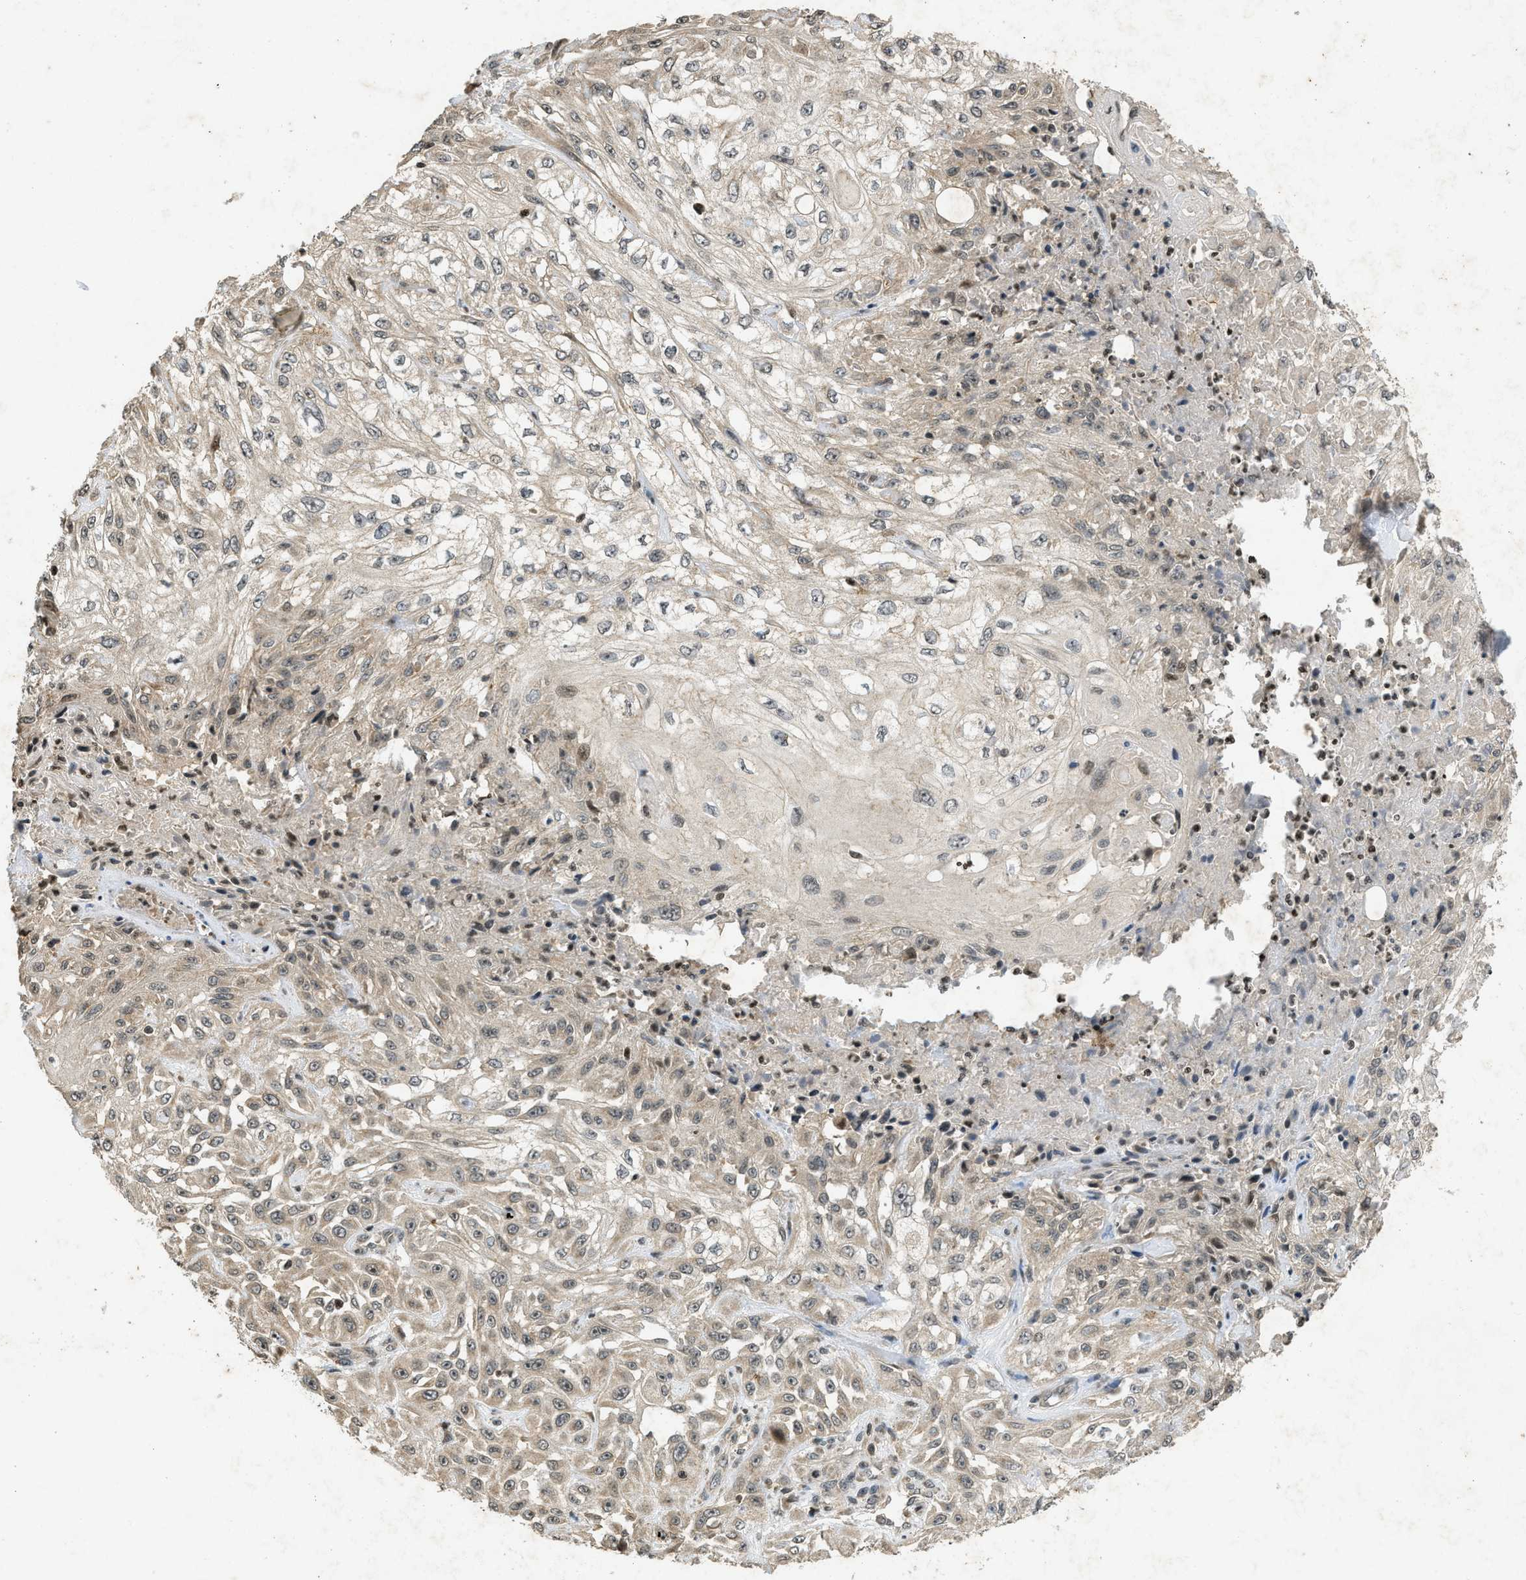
{"staining": {"intensity": "weak", "quantity": "25%-75%", "location": "nuclear"}, "tissue": "skin cancer", "cell_type": "Tumor cells", "image_type": "cancer", "snomed": [{"axis": "morphology", "description": "Squamous cell carcinoma, NOS"}, {"axis": "morphology", "description": "Squamous cell carcinoma, metastatic, NOS"}, {"axis": "topography", "description": "Skin"}, {"axis": "topography", "description": "Lymph node"}], "caption": "Immunohistochemical staining of human squamous cell carcinoma (skin) shows low levels of weak nuclear staining in approximately 25%-75% of tumor cells.", "gene": "SIAH1", "patient": {"sex": "male", "age": 75}}